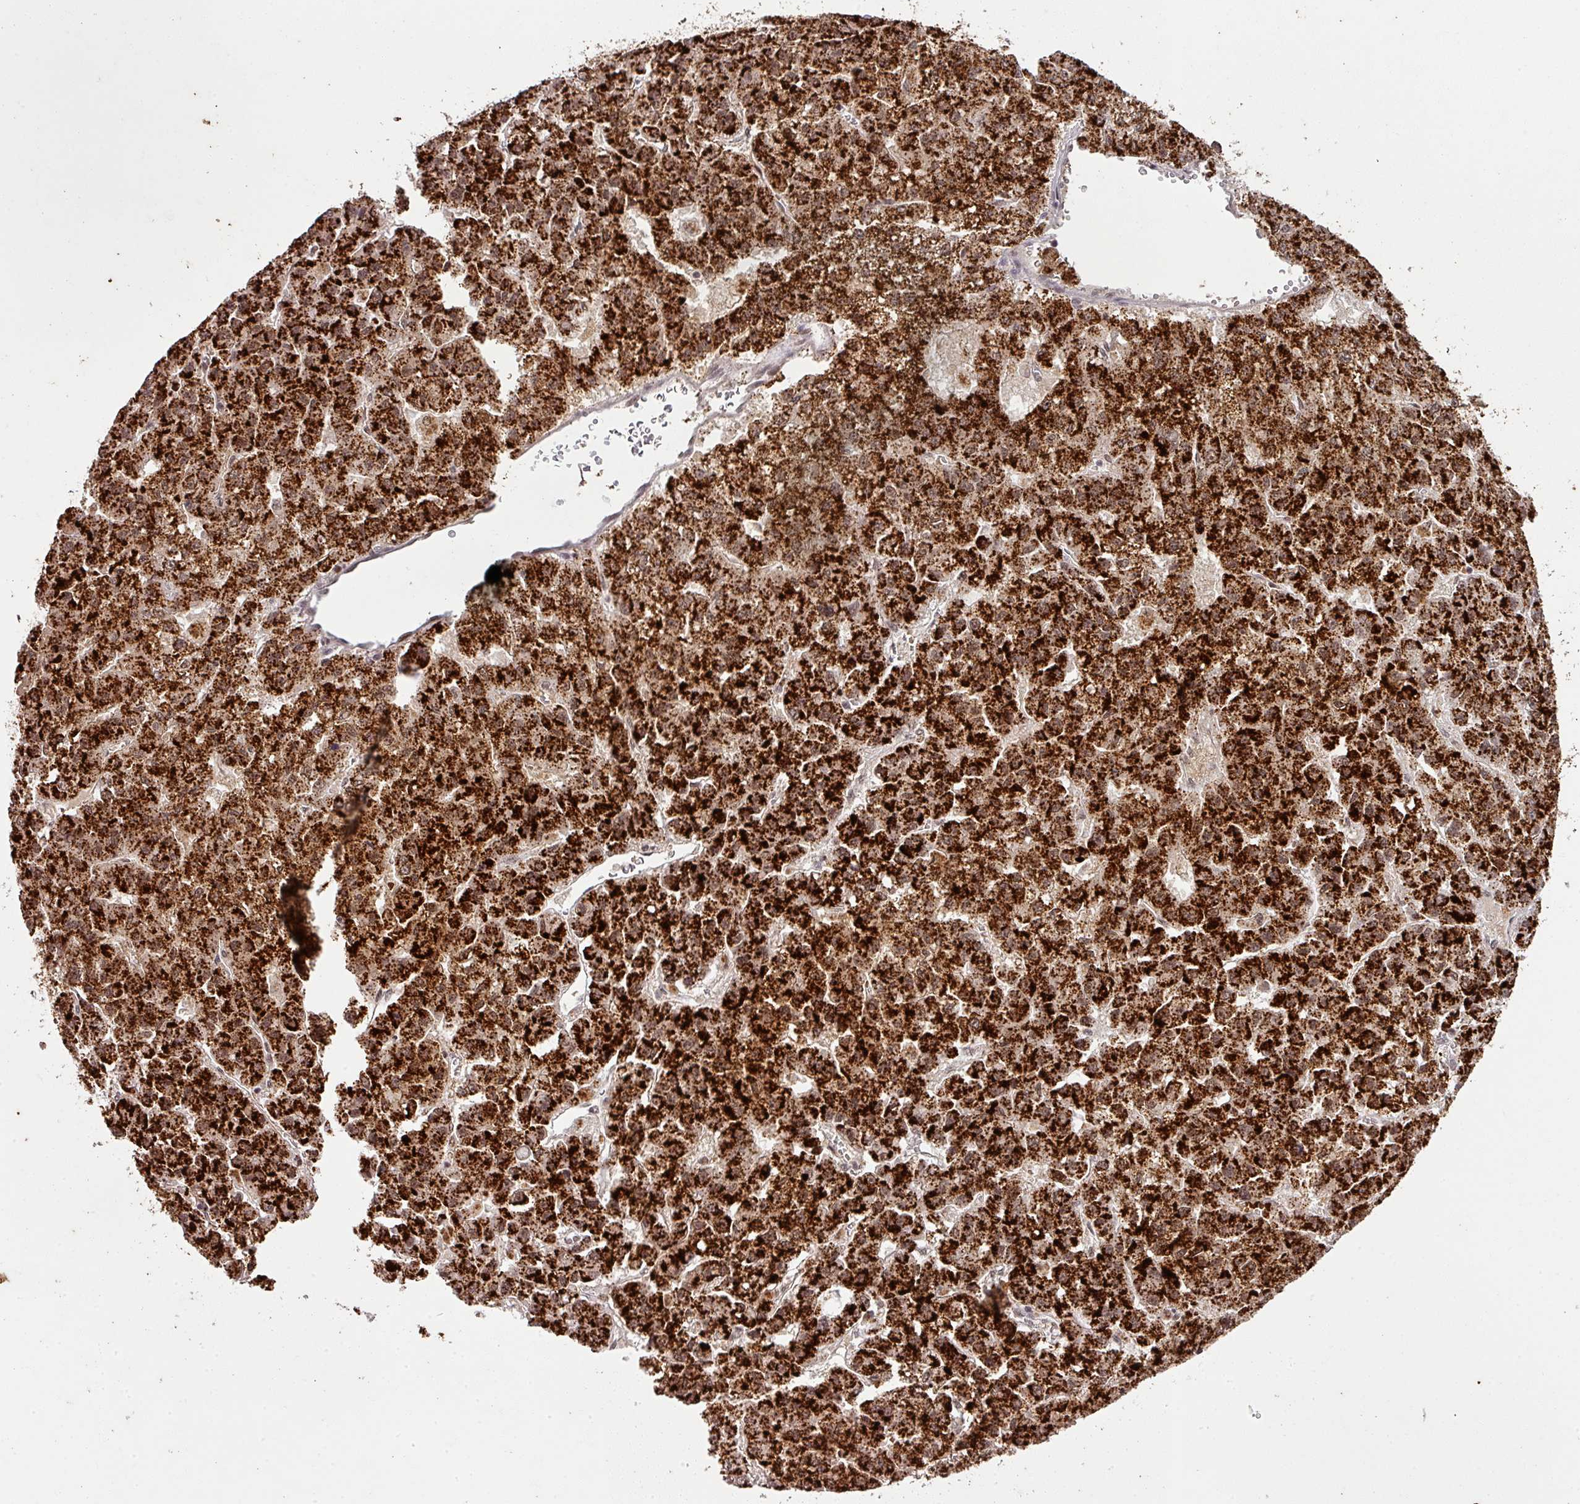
{"staining": {"intensity": "strong", "quantity": ">75%", "location": "cytoplasmic/membranous,nuclear"}, "tissue": "liver cancer", "cell_type": "Tumor cells", "image_type": "cancer", "snomed": [{"axis": "morphology", "description": "Carcinoma, Hepatocellular, NOS"}, {"axis": "topography", "description": "Liver"}], "caption": "Liver cancer (hepatocellular carcinoma) was stained to show a protein in brown. There is high levels of strong cytoplasmic/membranous and nuclear expression in about >75% of tumor cells.", "gene": "NEIL1", "patient": {"sex": "male", "age": 70}}